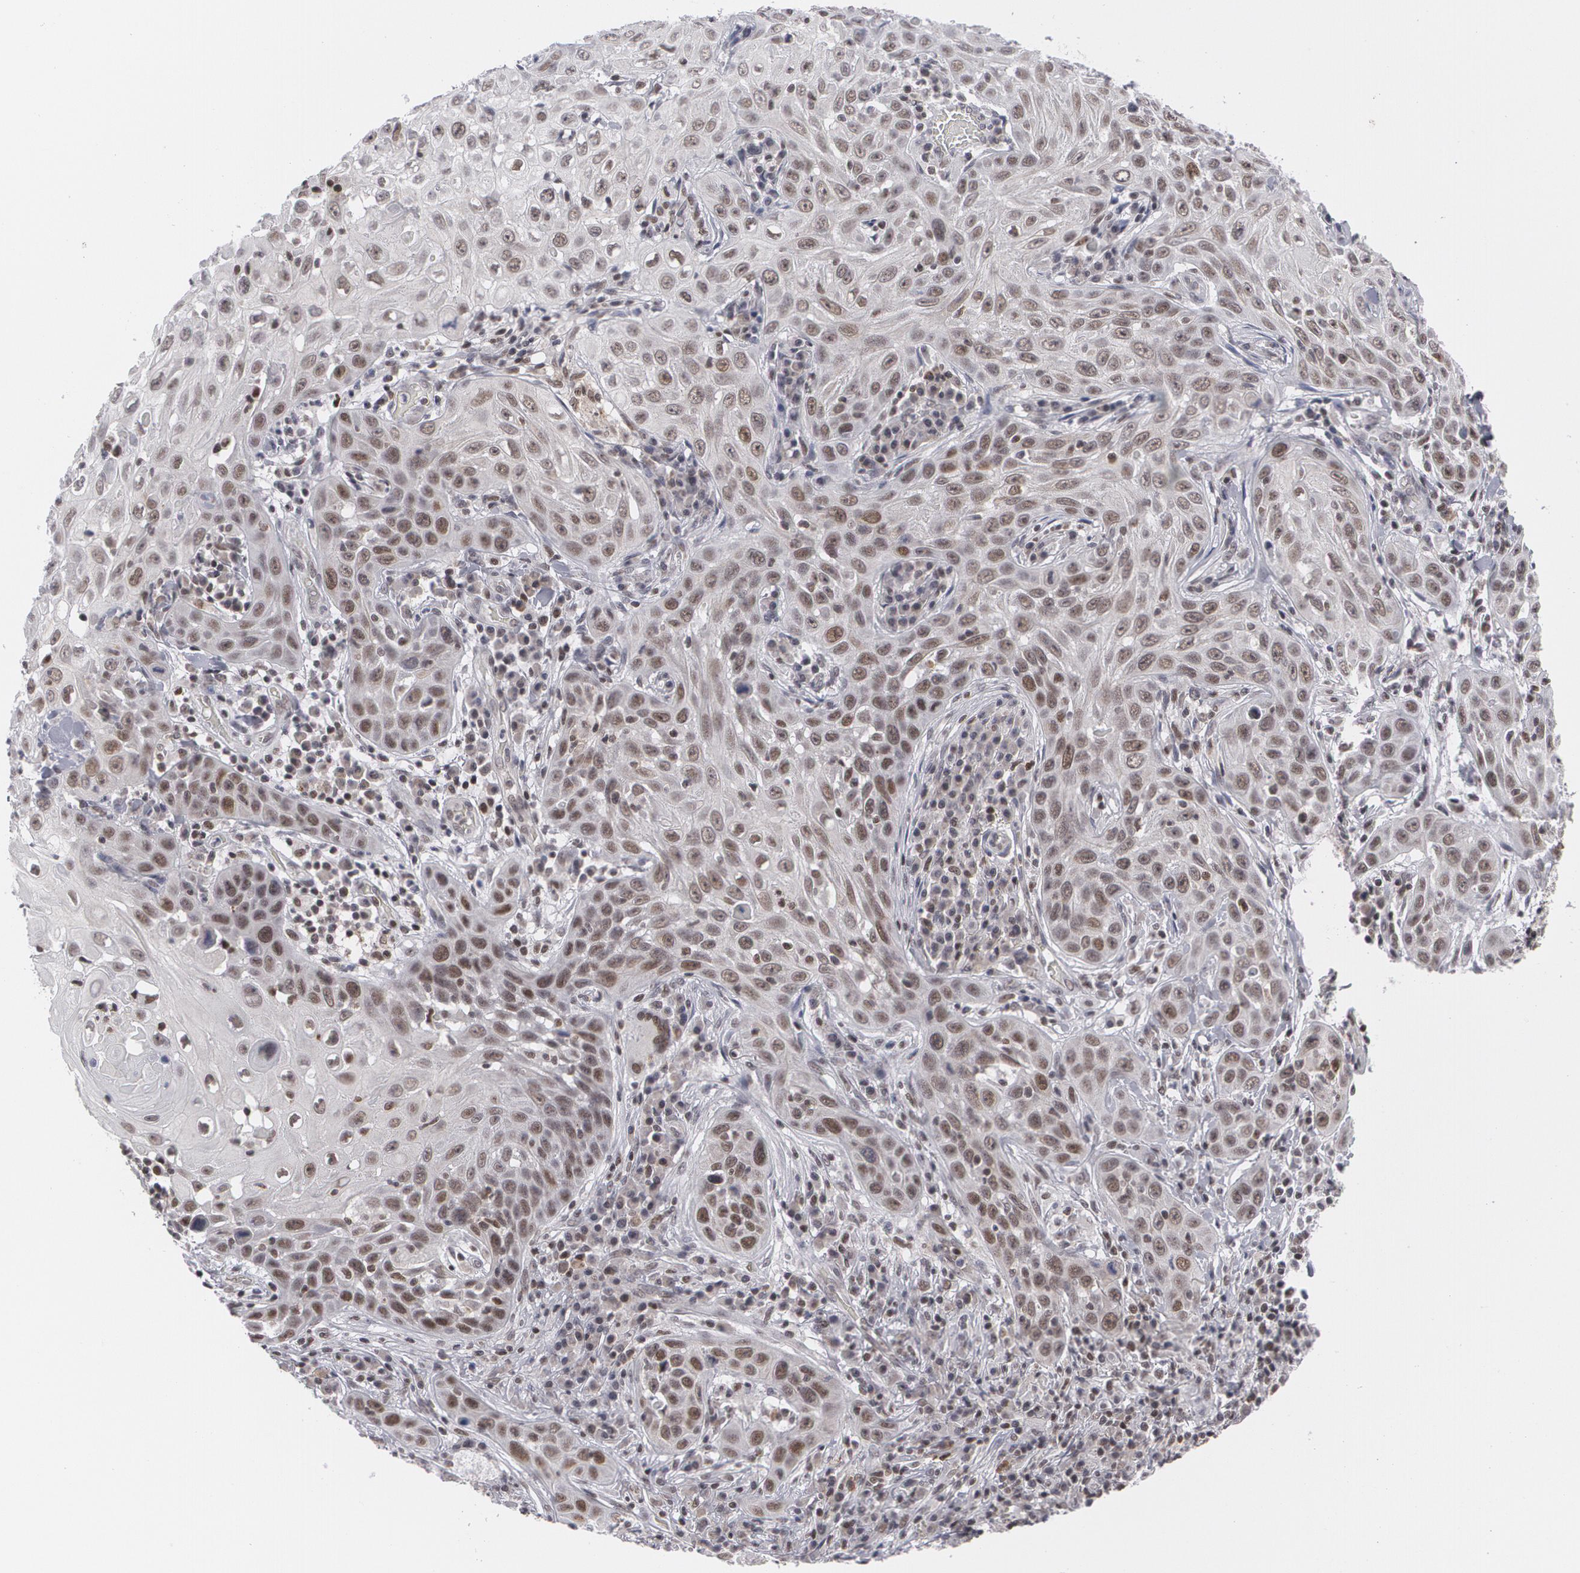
{"staining": {"intensity": "moderate", "quantity": "25%-75%", "location": "nuclear"}, "tissue": "skin cancer", "cell_type": "Tumor cells", "image_type": "cancer", "snomed": [{"axis": "morphology", "description": "Squamous cell carcinoma, NOS"}, {"axis": "topography", "description": "Skin"}], "caption": "Squamous cell carcinoma (skin) stained with DAB (3,3'-diaminobenzidine) immunohistochemistry (IHC) demonstrates medium levels of moderate nuclear staining in approximately 25%-75% of tumor cells.", "gene": "MCL1", "patient": {"sex": "male", "age": 84}}